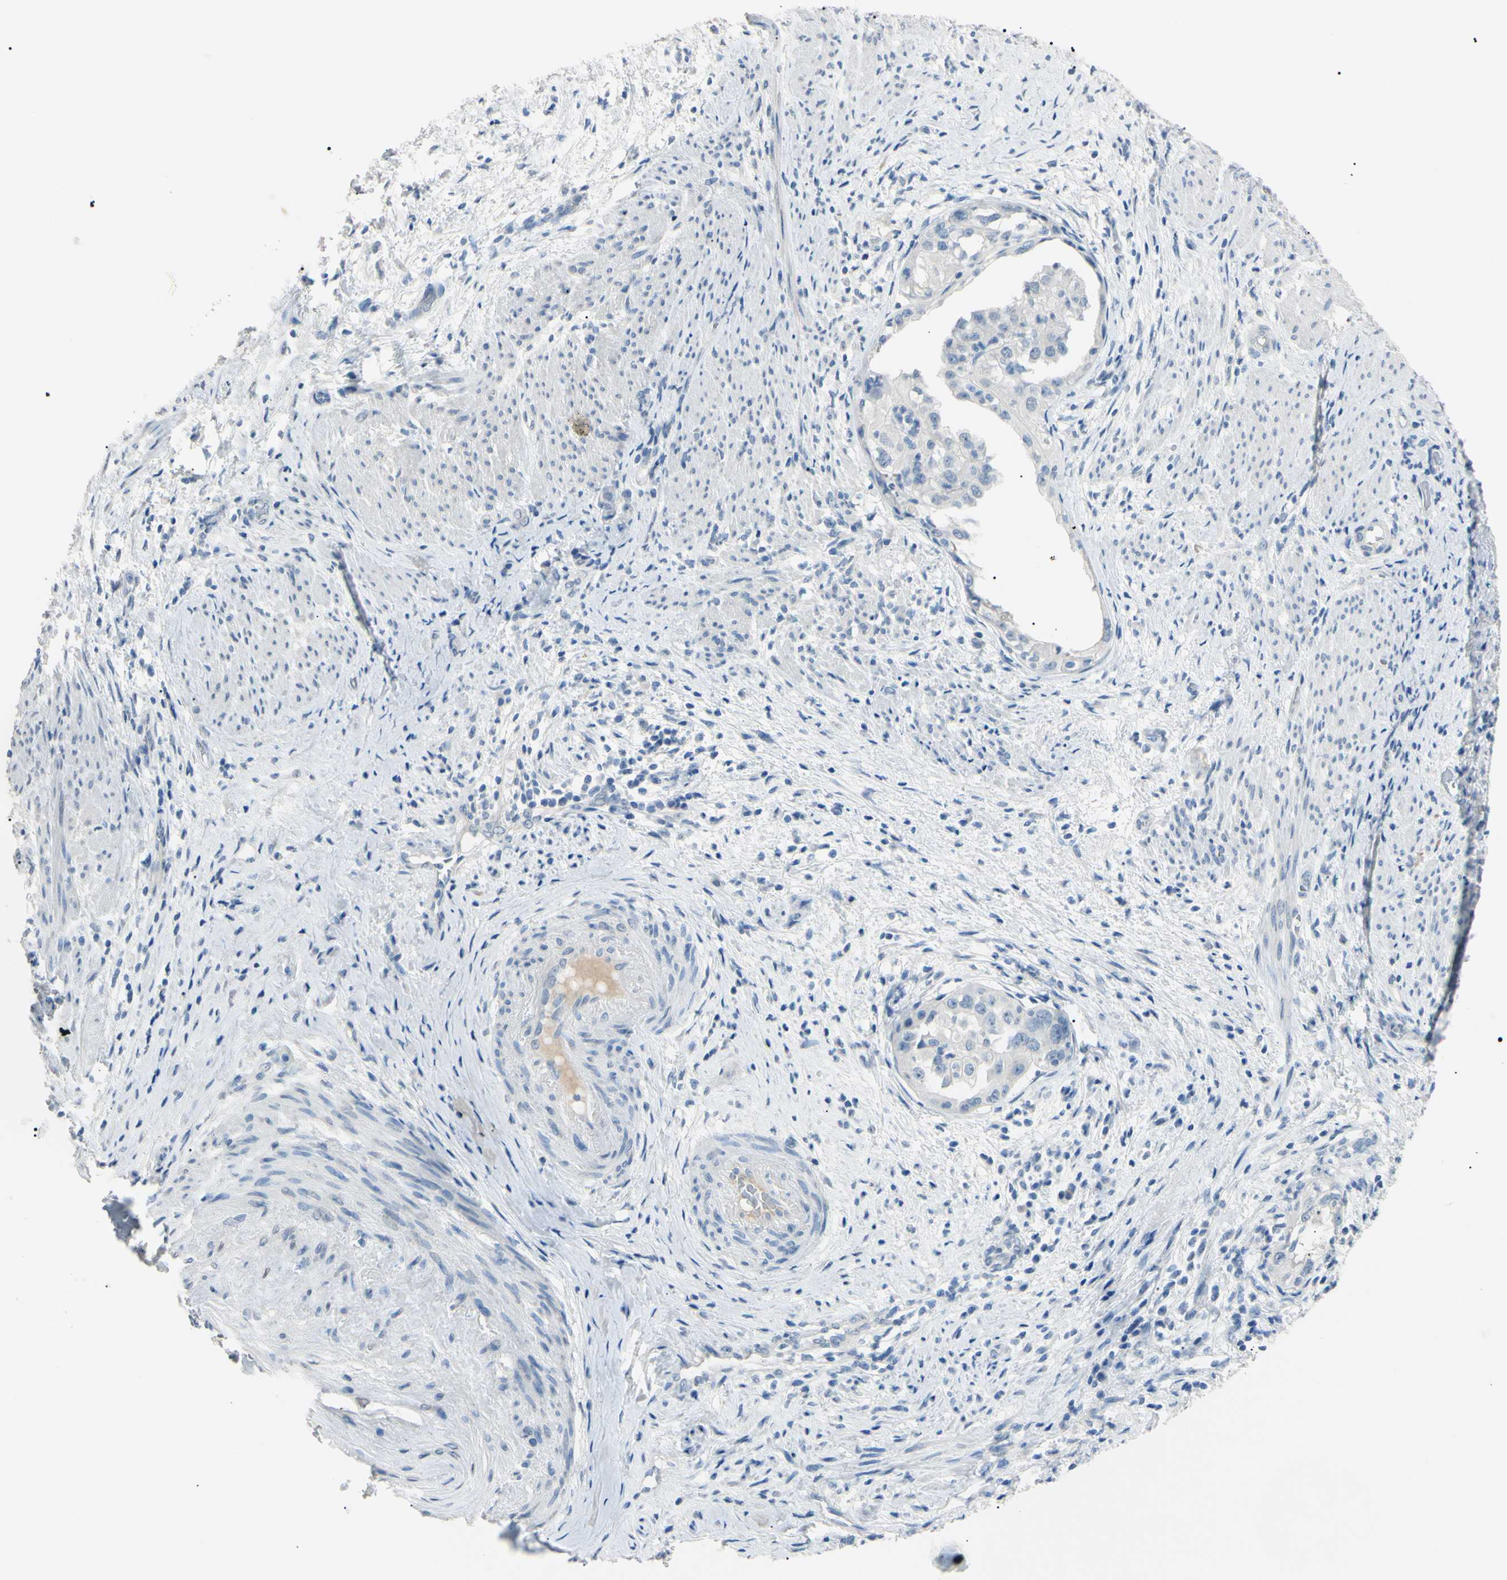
{"staining": {"intensity": "negative", "quantity": "none", "location": "none"}, "tissue": "endometrial cancer", "cell_type": "Tumor cells", "image_type": "cancer", "snomed": [{"axis": "morphology", "description": "Adenocarcinoma, NOS"}, {"axis": "topography", "description": "Endometrium"}], "caption": "Endometrial cancer was stained to show a protein in brown. There is no significant staining in tumor cells. (Stains: DAB (3,3'-diaminobenzidine) immunohistochemistry (IHC) with hematoxylin counter stain, Microscopy: brightfield microscopy at high magnification).", "gene": "CGB3", "patient": {"sex": "female", "age": 85}}